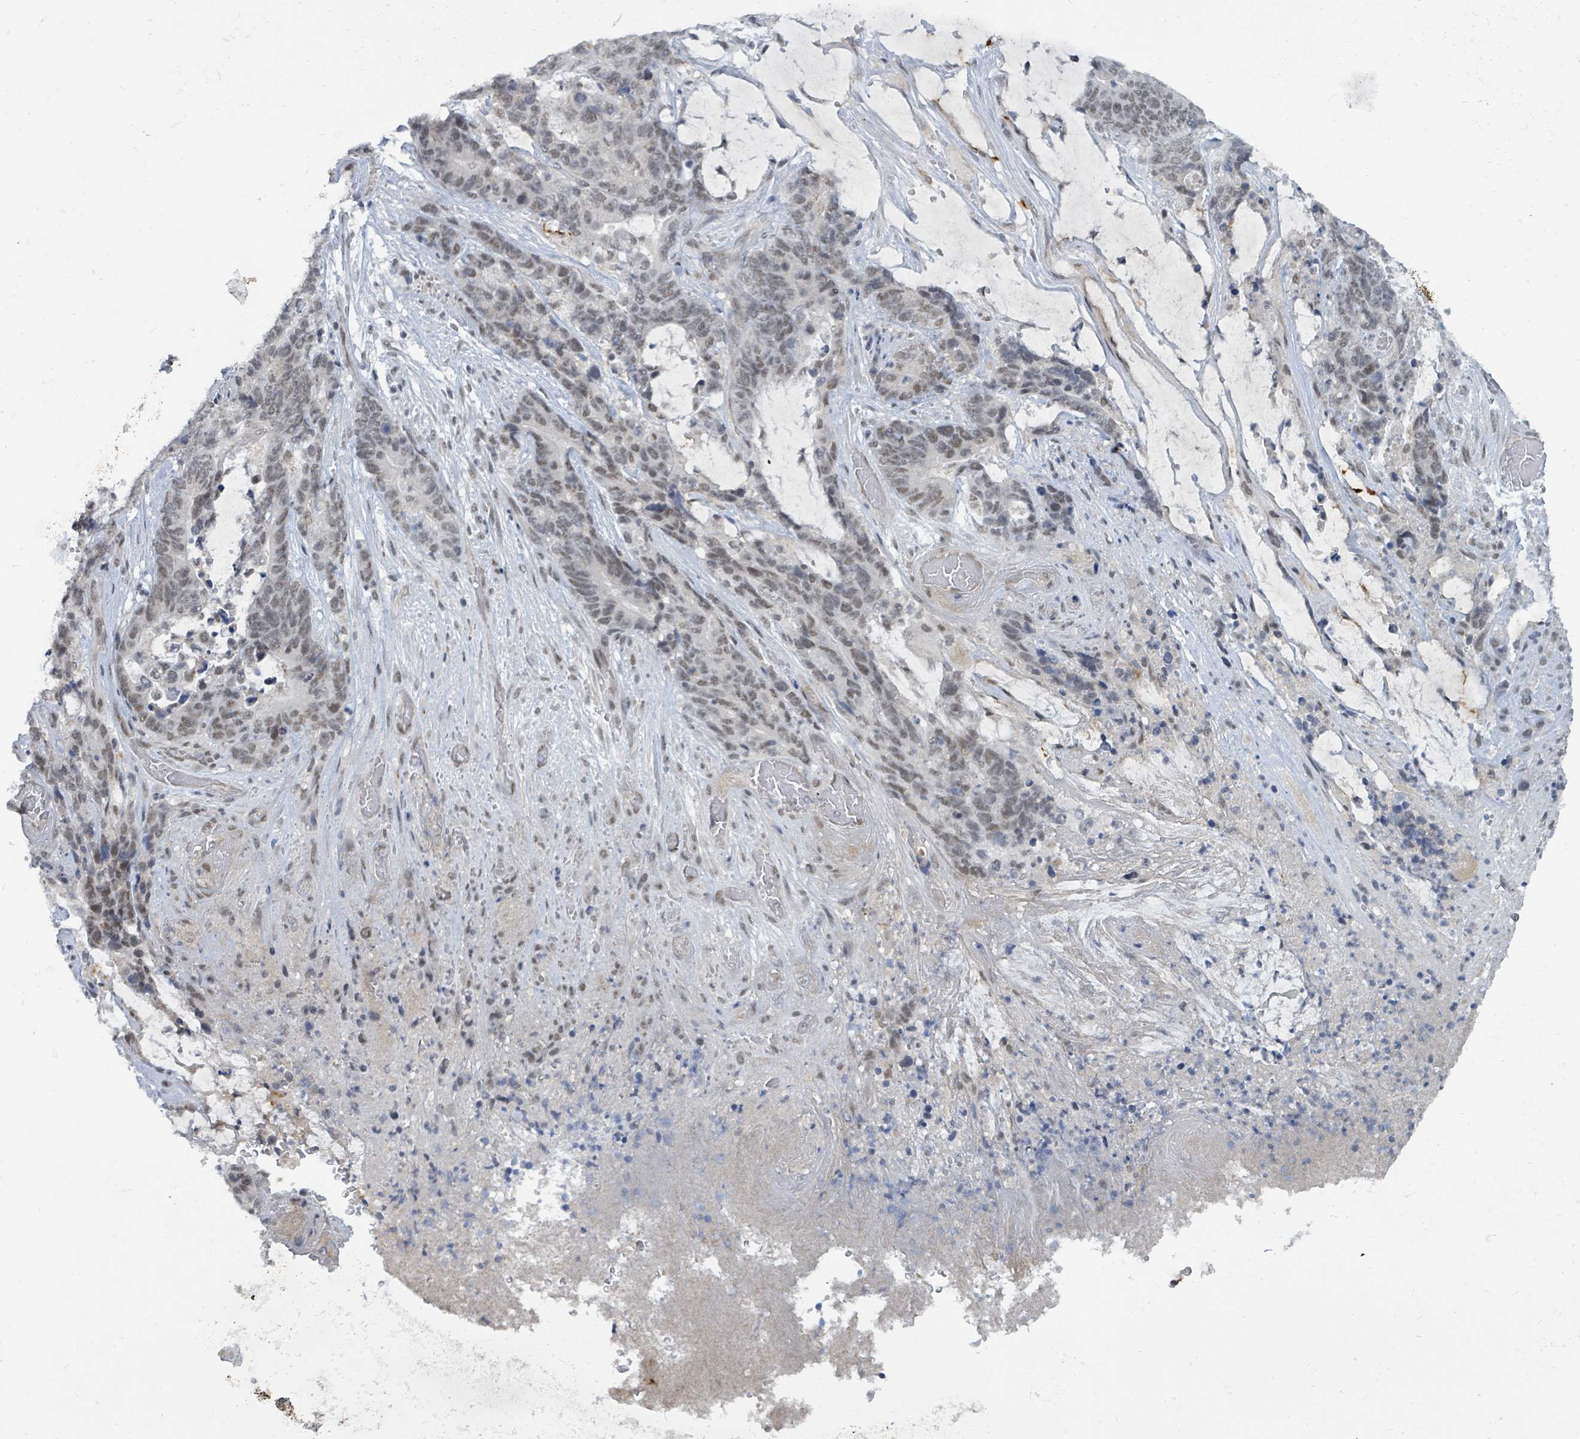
{"staining": {"intensity": "weak", "quantity": "25%-75%", "location": "nuclear"}, "tissue": "stomach cancer", "cell_type": "Tumor cells", "image_type": "cancer", "snomed": [{"axis": "morphology", "description": "Normal tissue, NOS"}, {"axis": "morphology", "description": "Adenocarcinoma, NOS"}, {"axis": "topography", "description": "Stomach"}], "caption": "Adenocarcinoma (stomach) was stained to show a protein in brown. There is low levels of weak nuclear positivity in approximately 25%-75% of tumor cells.", "gene": "BANP", "patient": {"sex": "female", "age": 64}}